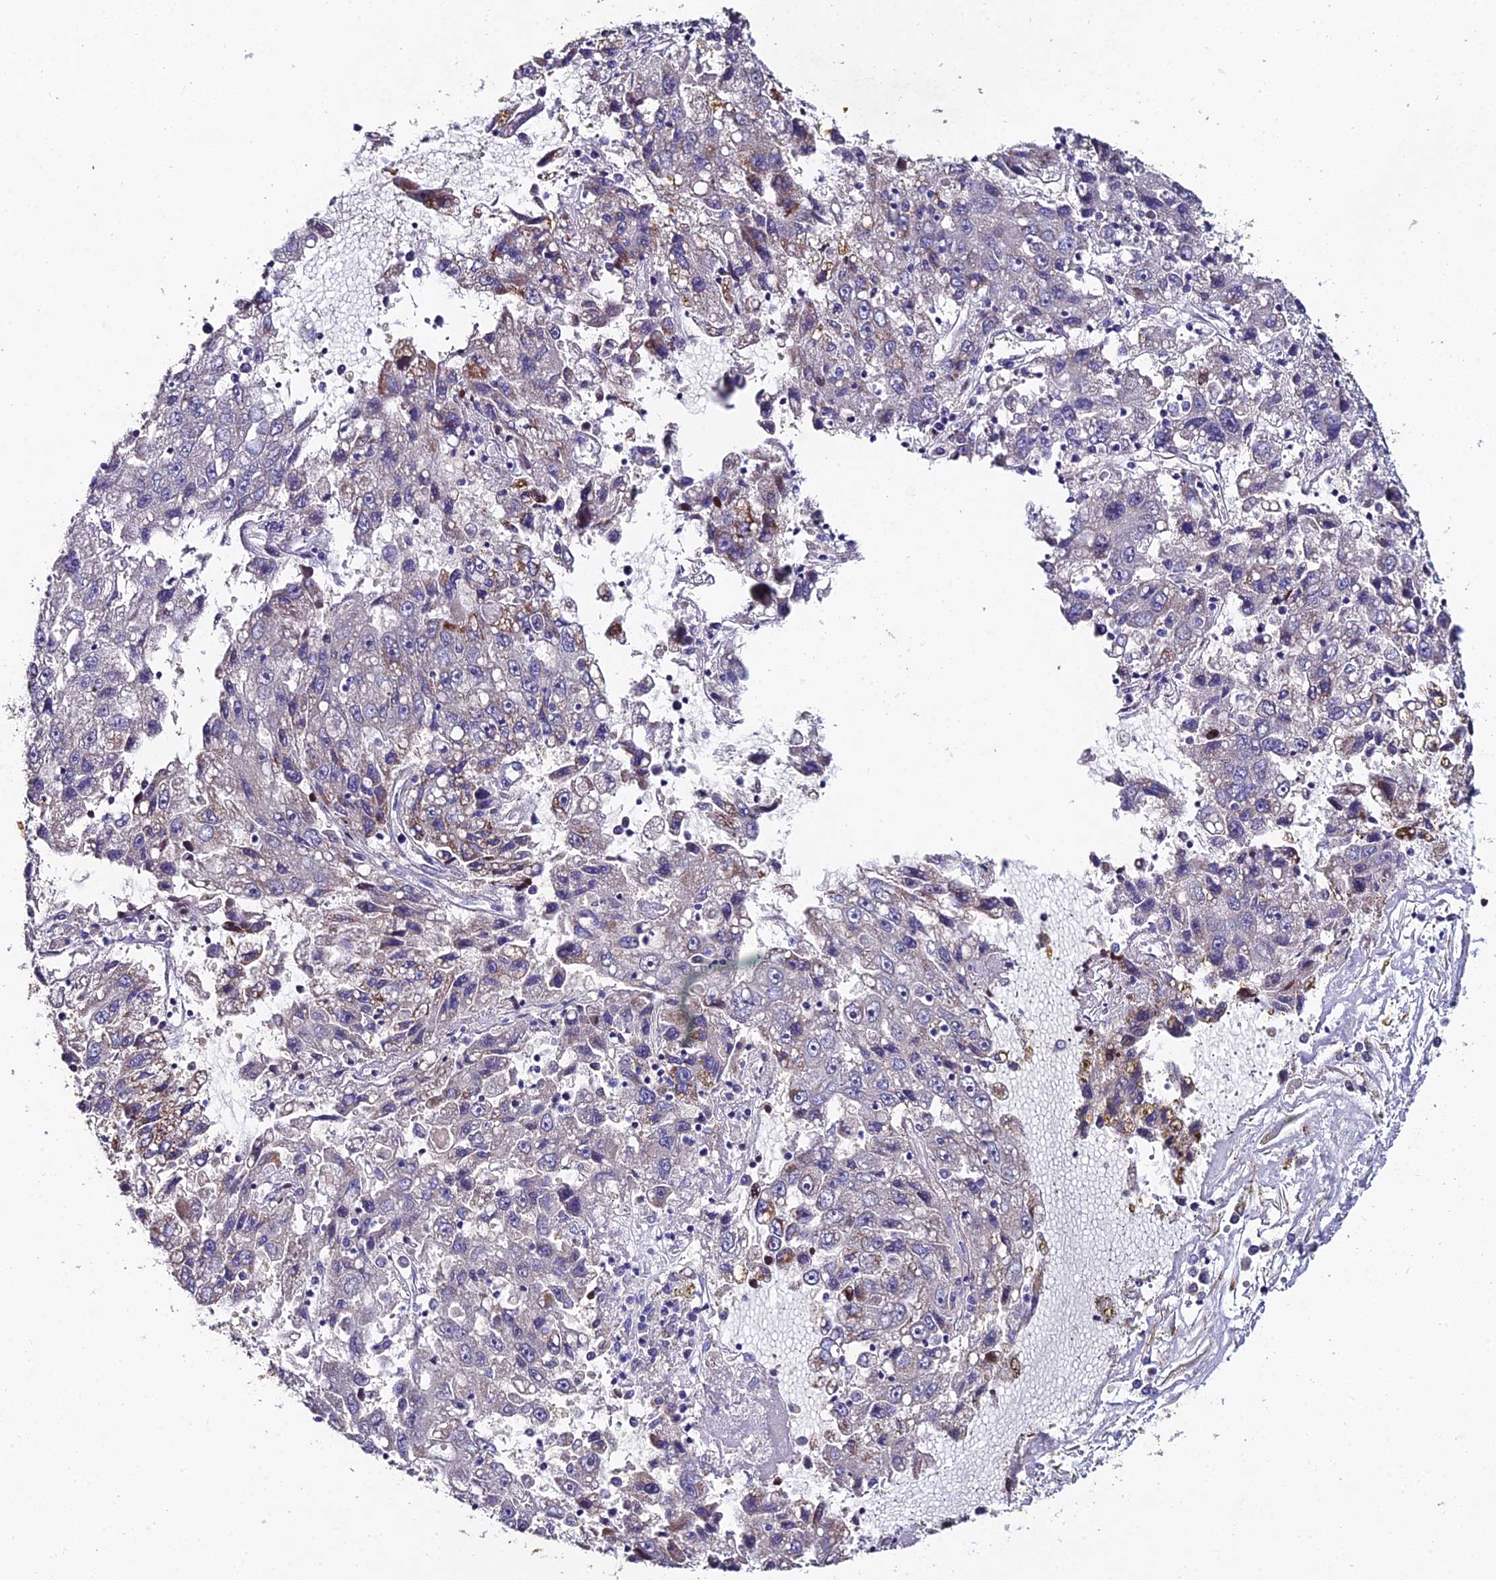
{"staining": {"intensity": "weak", "quantity": "<25%", "location": "cytoplasmic/membranous"}, "tissue": "liver cancer", "cell_type": "Tumor cells", "image_type": "cancer", "snomed": [{"axis": "morphology", "description": "Carcinoma, Hepatocellular, NOS"}, {"axis": "topography", "description": "Liver"}], "caption": "A high-resolution image shows IHC staining of liver cancer (hepatocellular carcinoma), which exhibits no significant expression in tumor cells.", "gene": "ESRRG", "patient": {"sex": "male", "age": 49}}